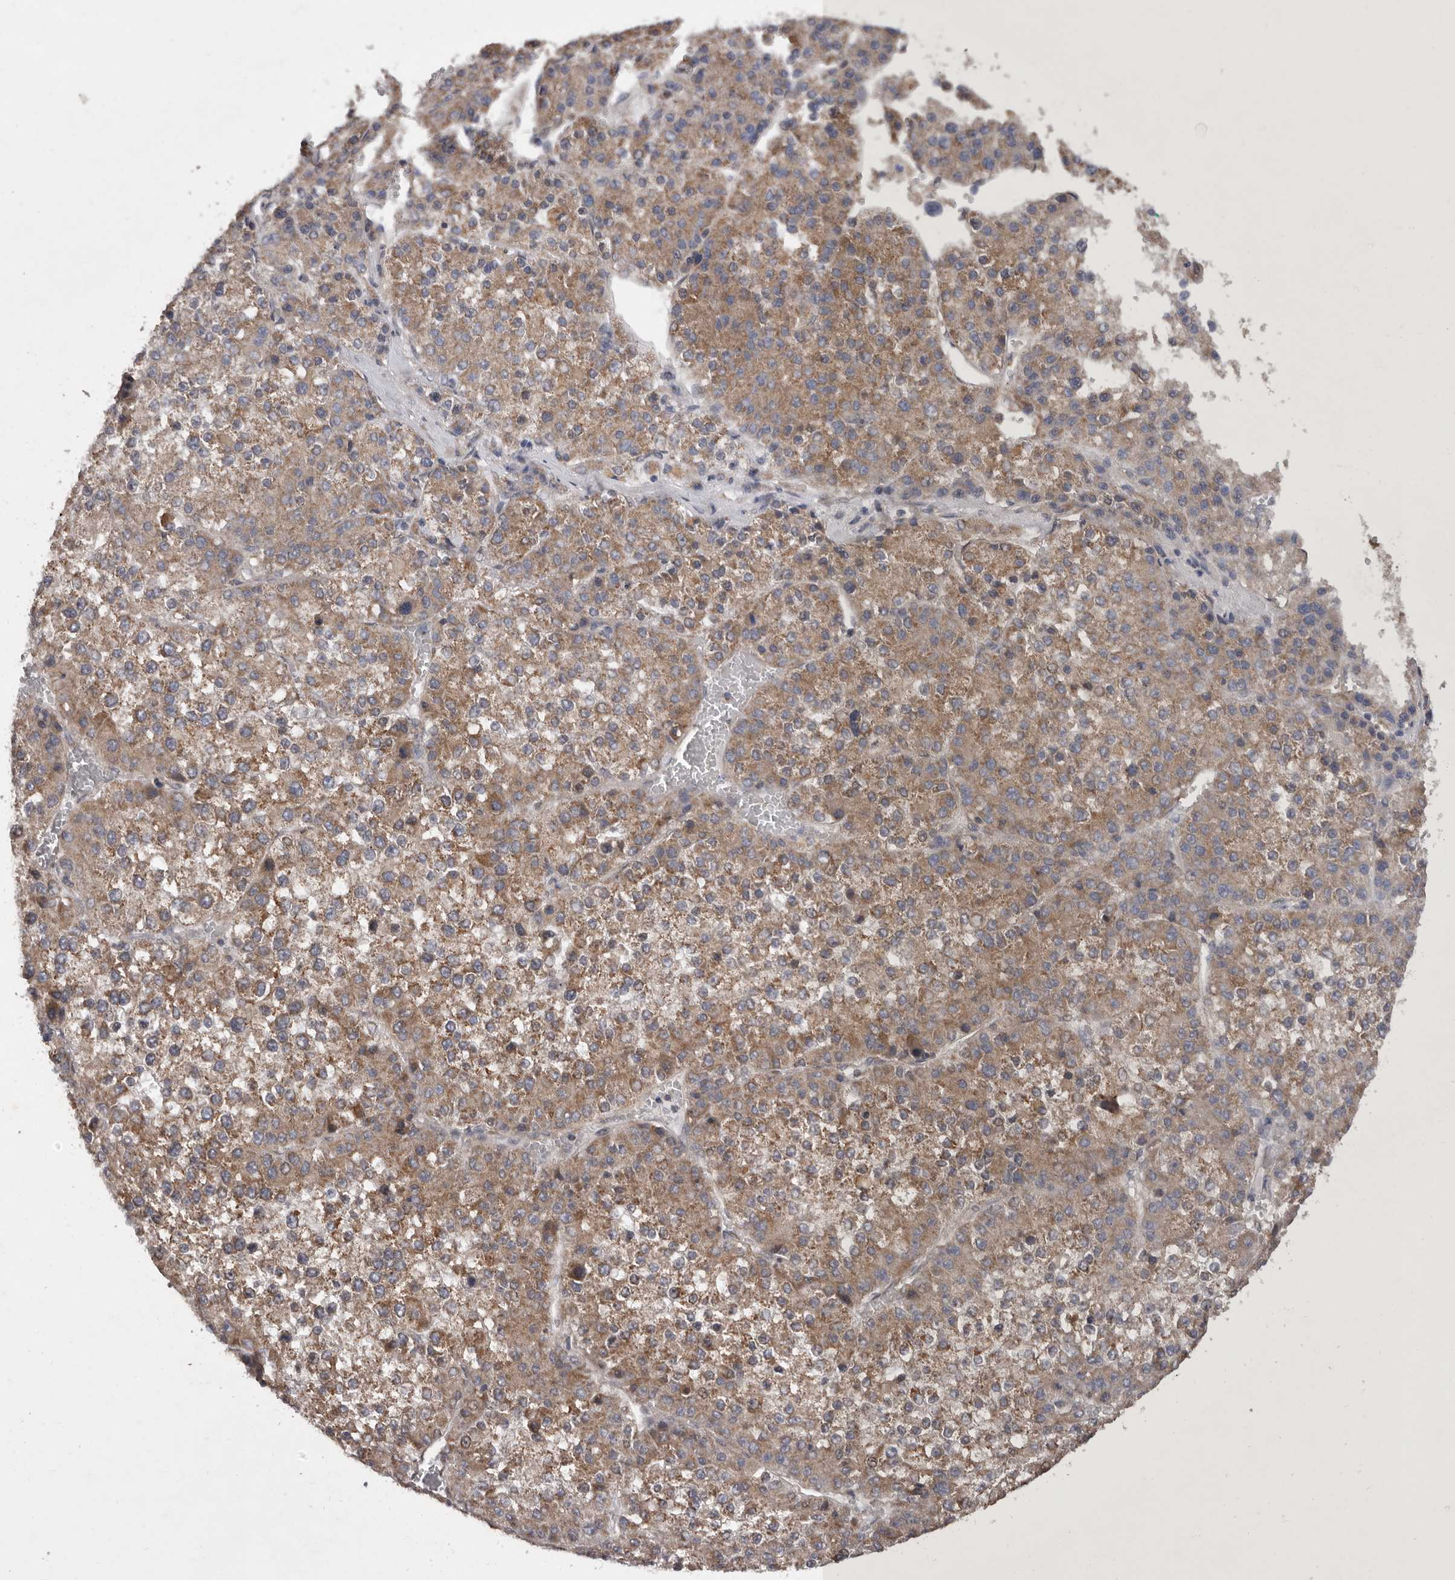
{"staining": {"intensity": "moderate", "quantity": ">75%", "location": "cytoplasmic/membranous"}, "tissue": "liver cancer", "cell_type": "Tumor cells", "image_type": "cancer", "snomed": [{"axis": "morphology", "description": "Carcinoma, Hepatocellular, NOS"}, {"axis": "topography", "description": "Liver"}], "caption": "Liver hepatocellular carcinoma was stained to show a protein in brown. There is medium levels of moderate cytoplasmic/membranous positivity in approximately >75% of tumor cells.", "gene": "GADD45B", "patient": {"sex": "female", "age": 73}}